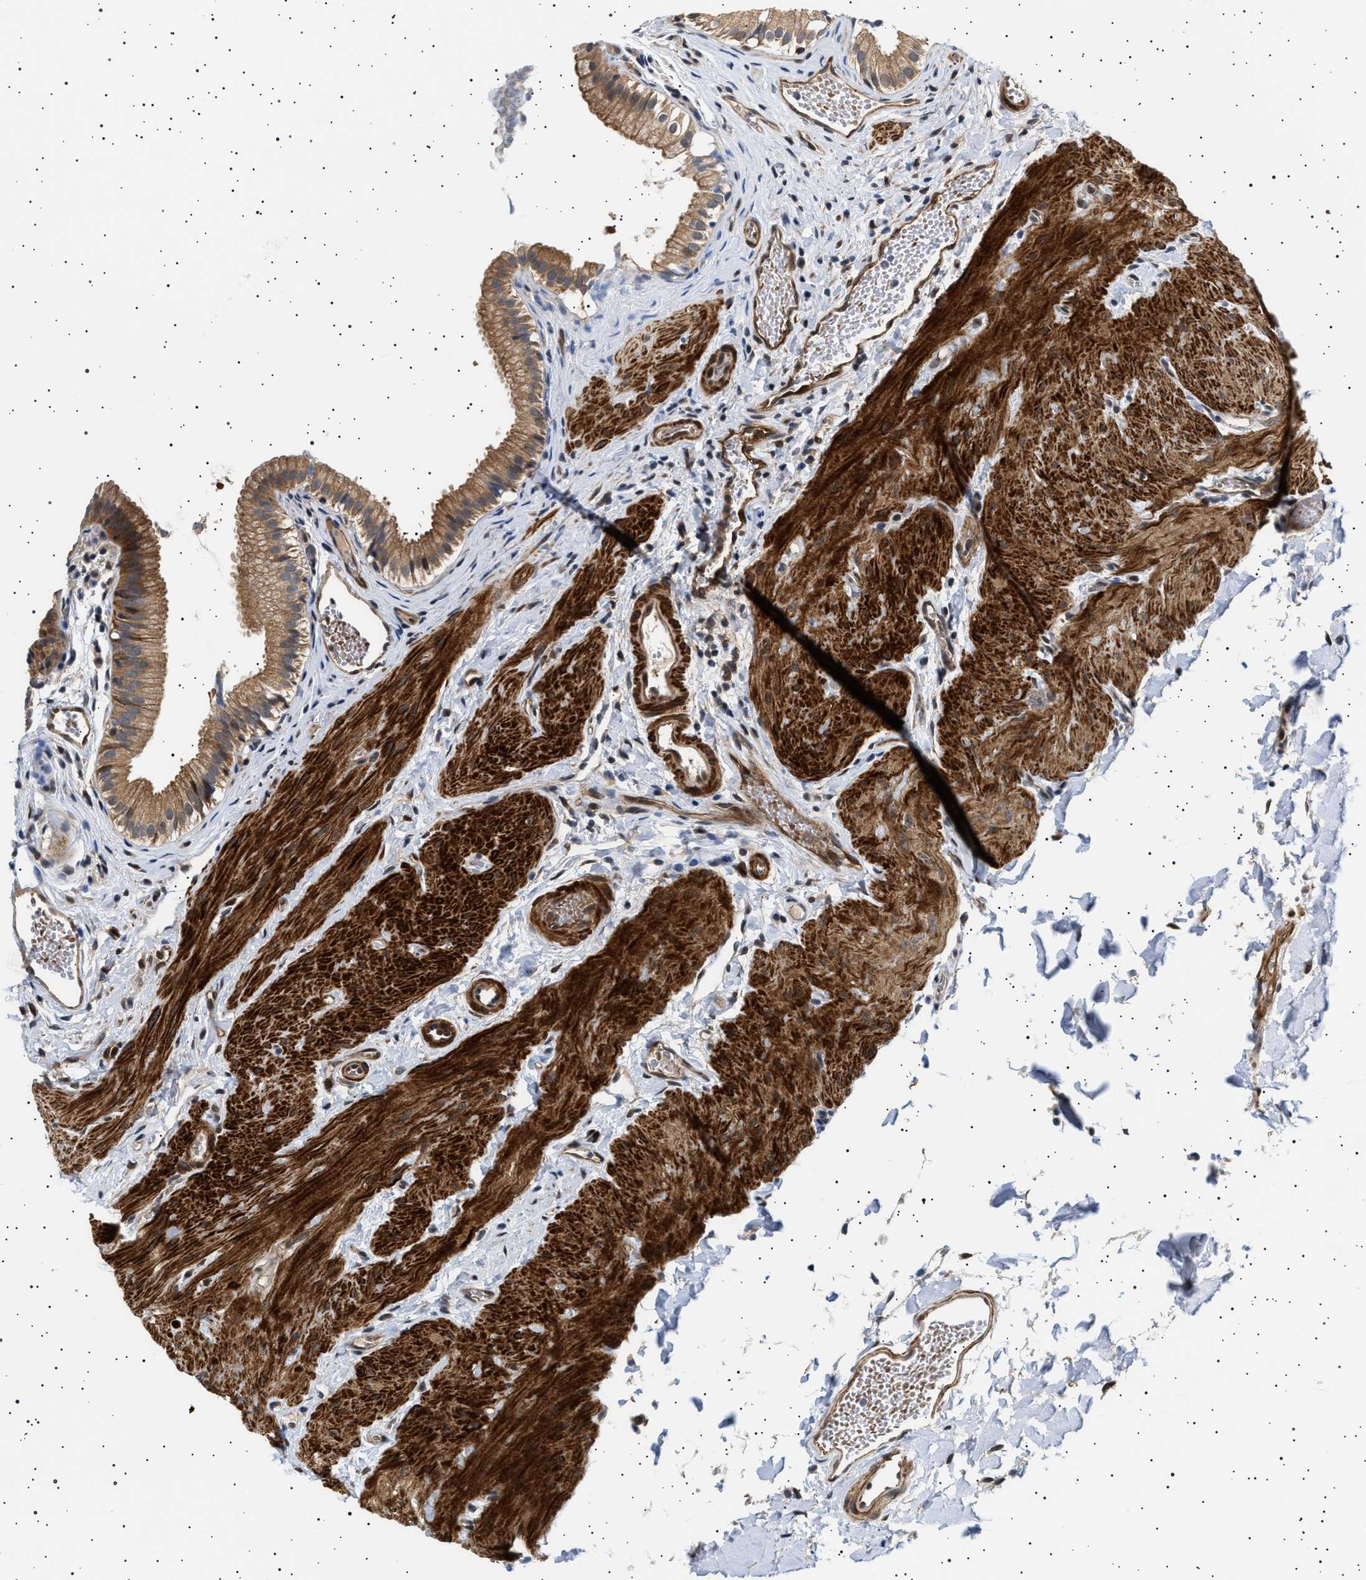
{"staining": {"intensity": "strong", "quantity": ">75%", "location": "cytoplasmic/membranous,nuclear"}, "tissue": "gallbladder", "cell_type": "Glandular cells", "image_type": "normal", "snomed": [{"axis": "morphology", "description": "Normal tissue, NOS"}, {"axis": "topography", "description": "Gallbladder"}], "caption": "Immunohistochemical staining of unremarkable human gallbladder shows strong cytoplasmic/membranous,nuclear protein expression in about >75% of glandular cells. (DAB (3,3'-diaminobenzidine) IHC with brightfield microscopy, high magnification).", "gene": "BAG3", "patient": {"sex": "female", "age": 26}}